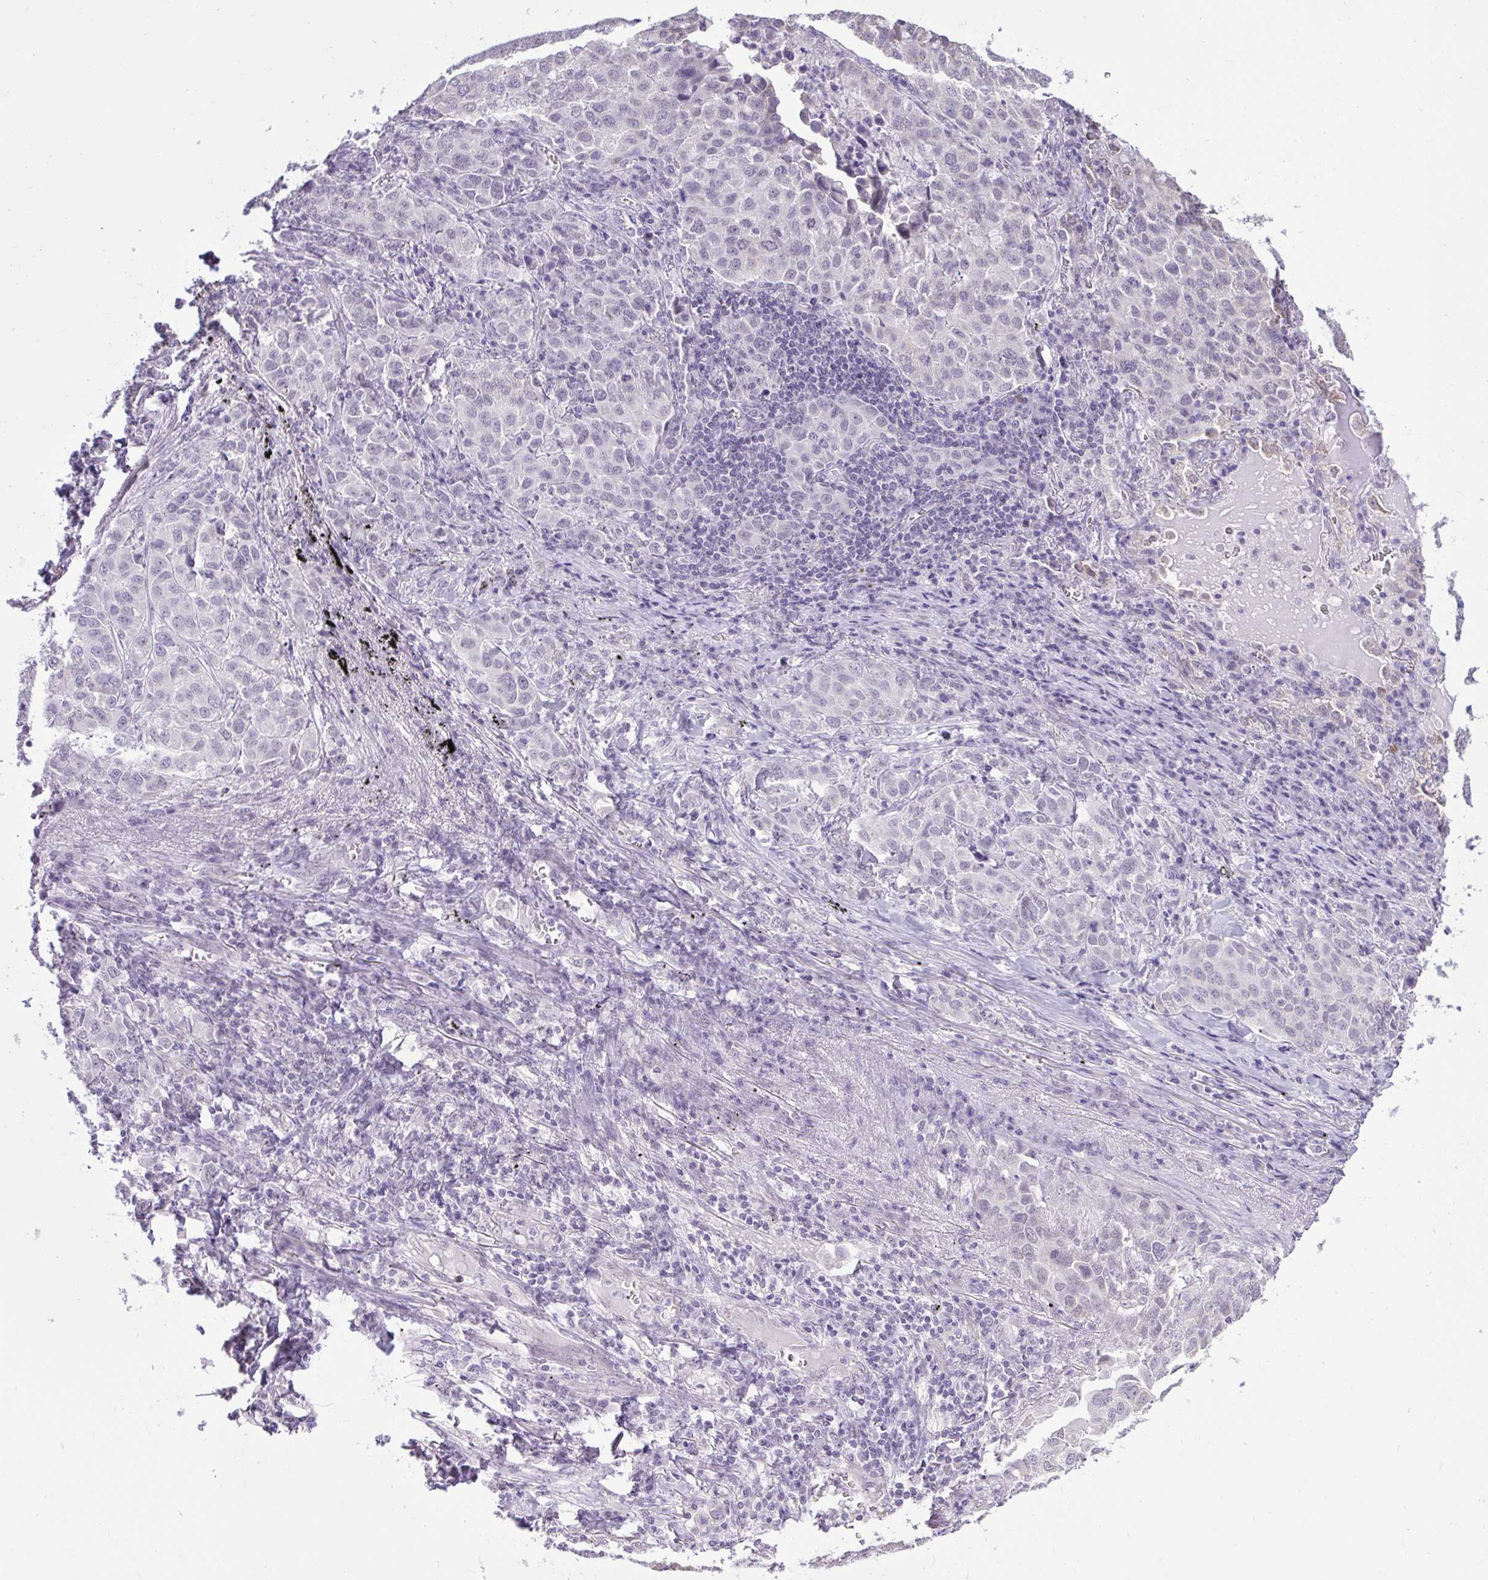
{"staining": {"intensity": "negative", "quantity": "none", "location": "none"}, "tissue": "lung cancer", "cell_type": "Tumor cells", "image_type": "cancer", "snomed": [{"axis": "morphology", "description": "Adenocarcinoma, NOS"}, {"axis": "morphology", "description": "Adenocarcinoma, metastatic, NOS"}, {"axis": "topography", "description": "Lymph node"}, {"axis": "topography", "description": "Lung"}], "caption": "Protein analysis of lung cancer displays no significant positivity in tumor cells. (DAB immunohistochemistry visualized using brightfield microscopy, high magnification).", "gene": "NPPA", "patient": {"sex": "female", "age": 65}}